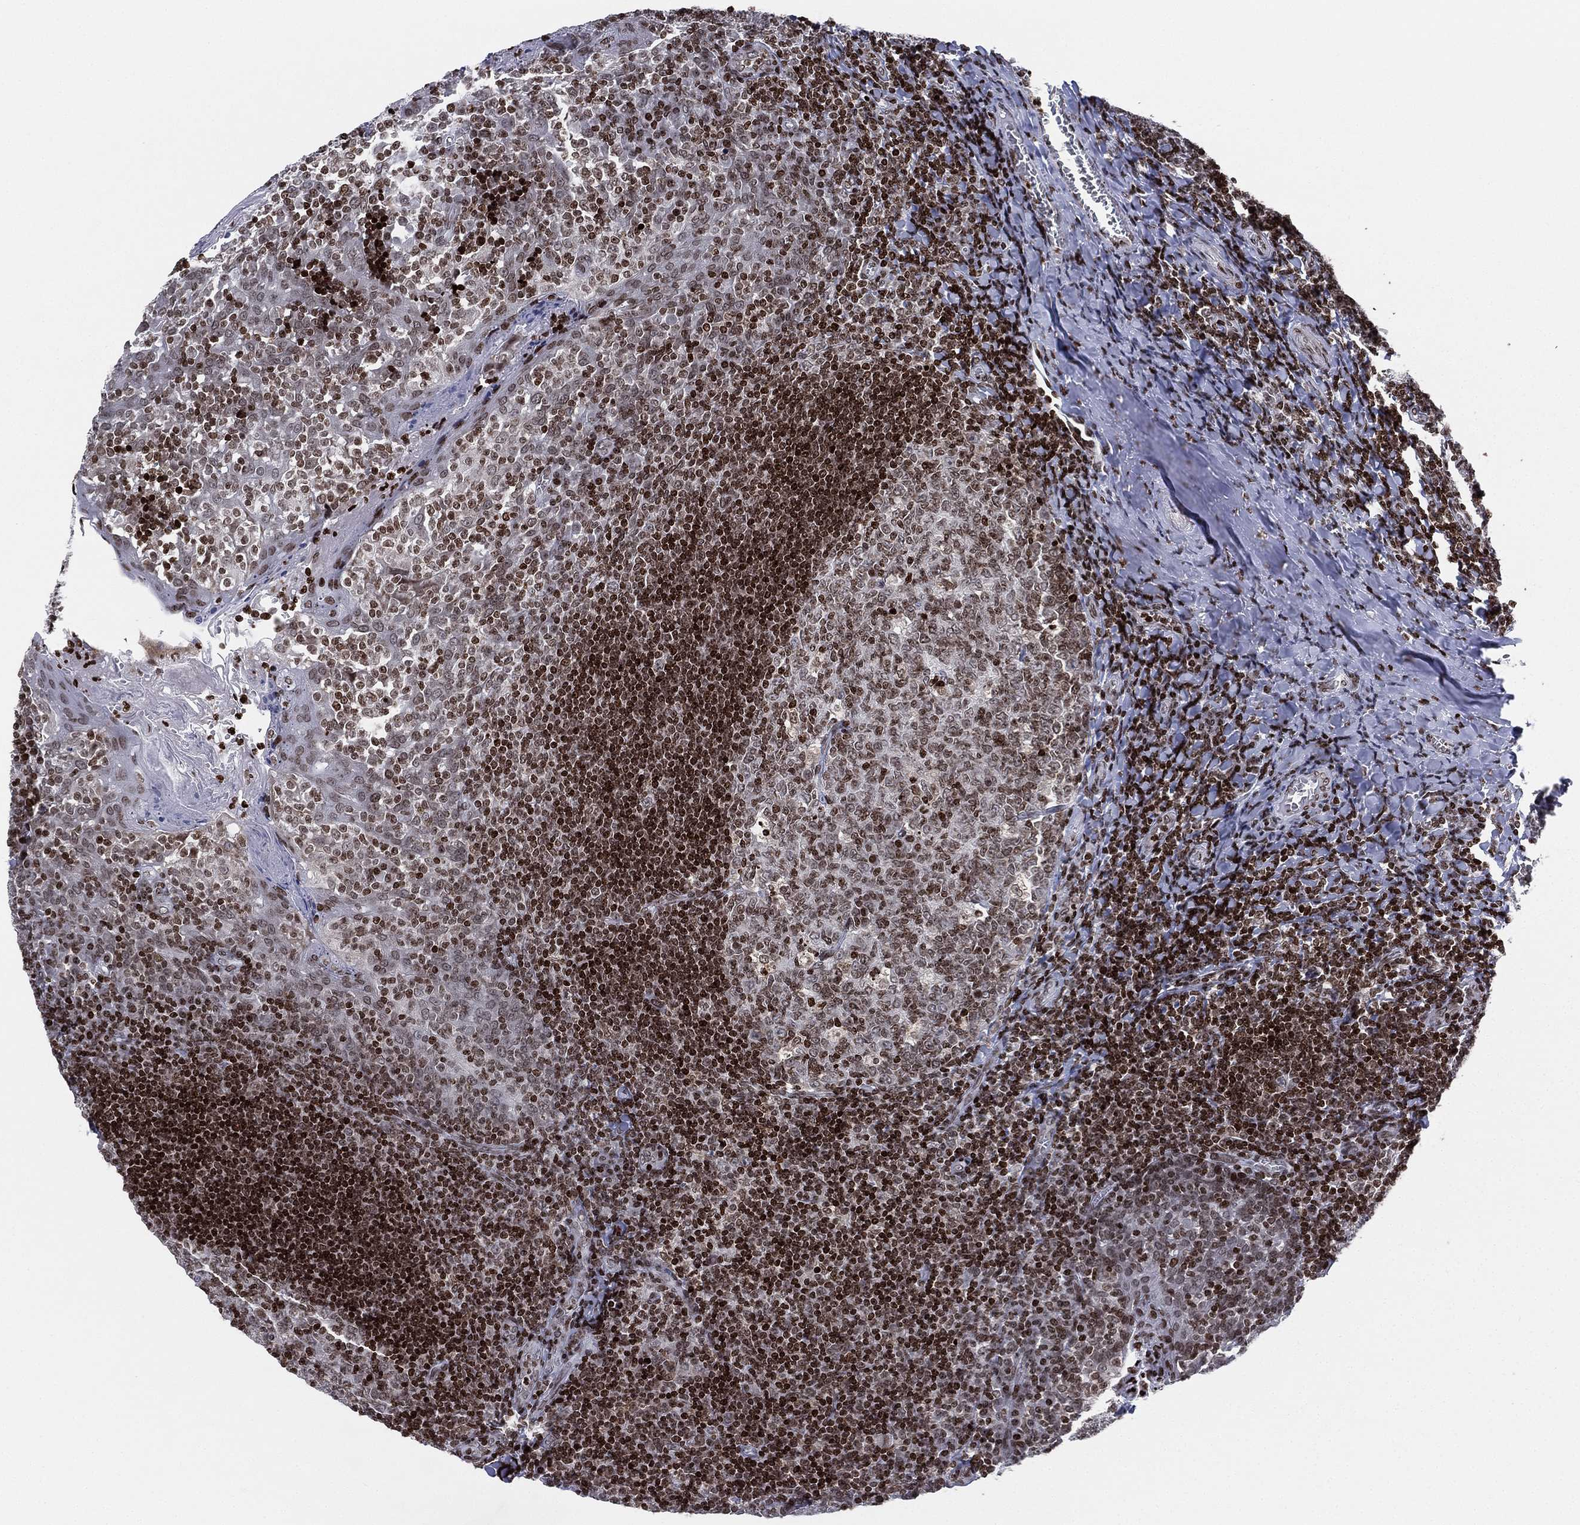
{"staining": {"intensity": "strong", "quantity": ">75%", "location": "nuclear"}, "tissue": "tonsil", "cell_type": "Germinal center cells", "image_type": "normal", "snomed": [{"axis": "morphology", "description": "Normal tissue, NOS"}, {"axis": "topography", "description": "Tonsil"}], "caption": "Protein staining of normal tonsil demonstrates strong nuclear positivity in about >75% of germinal center cells.", "gene": "MFSD14A", "patient": {"sex": "female", "age": 13}}